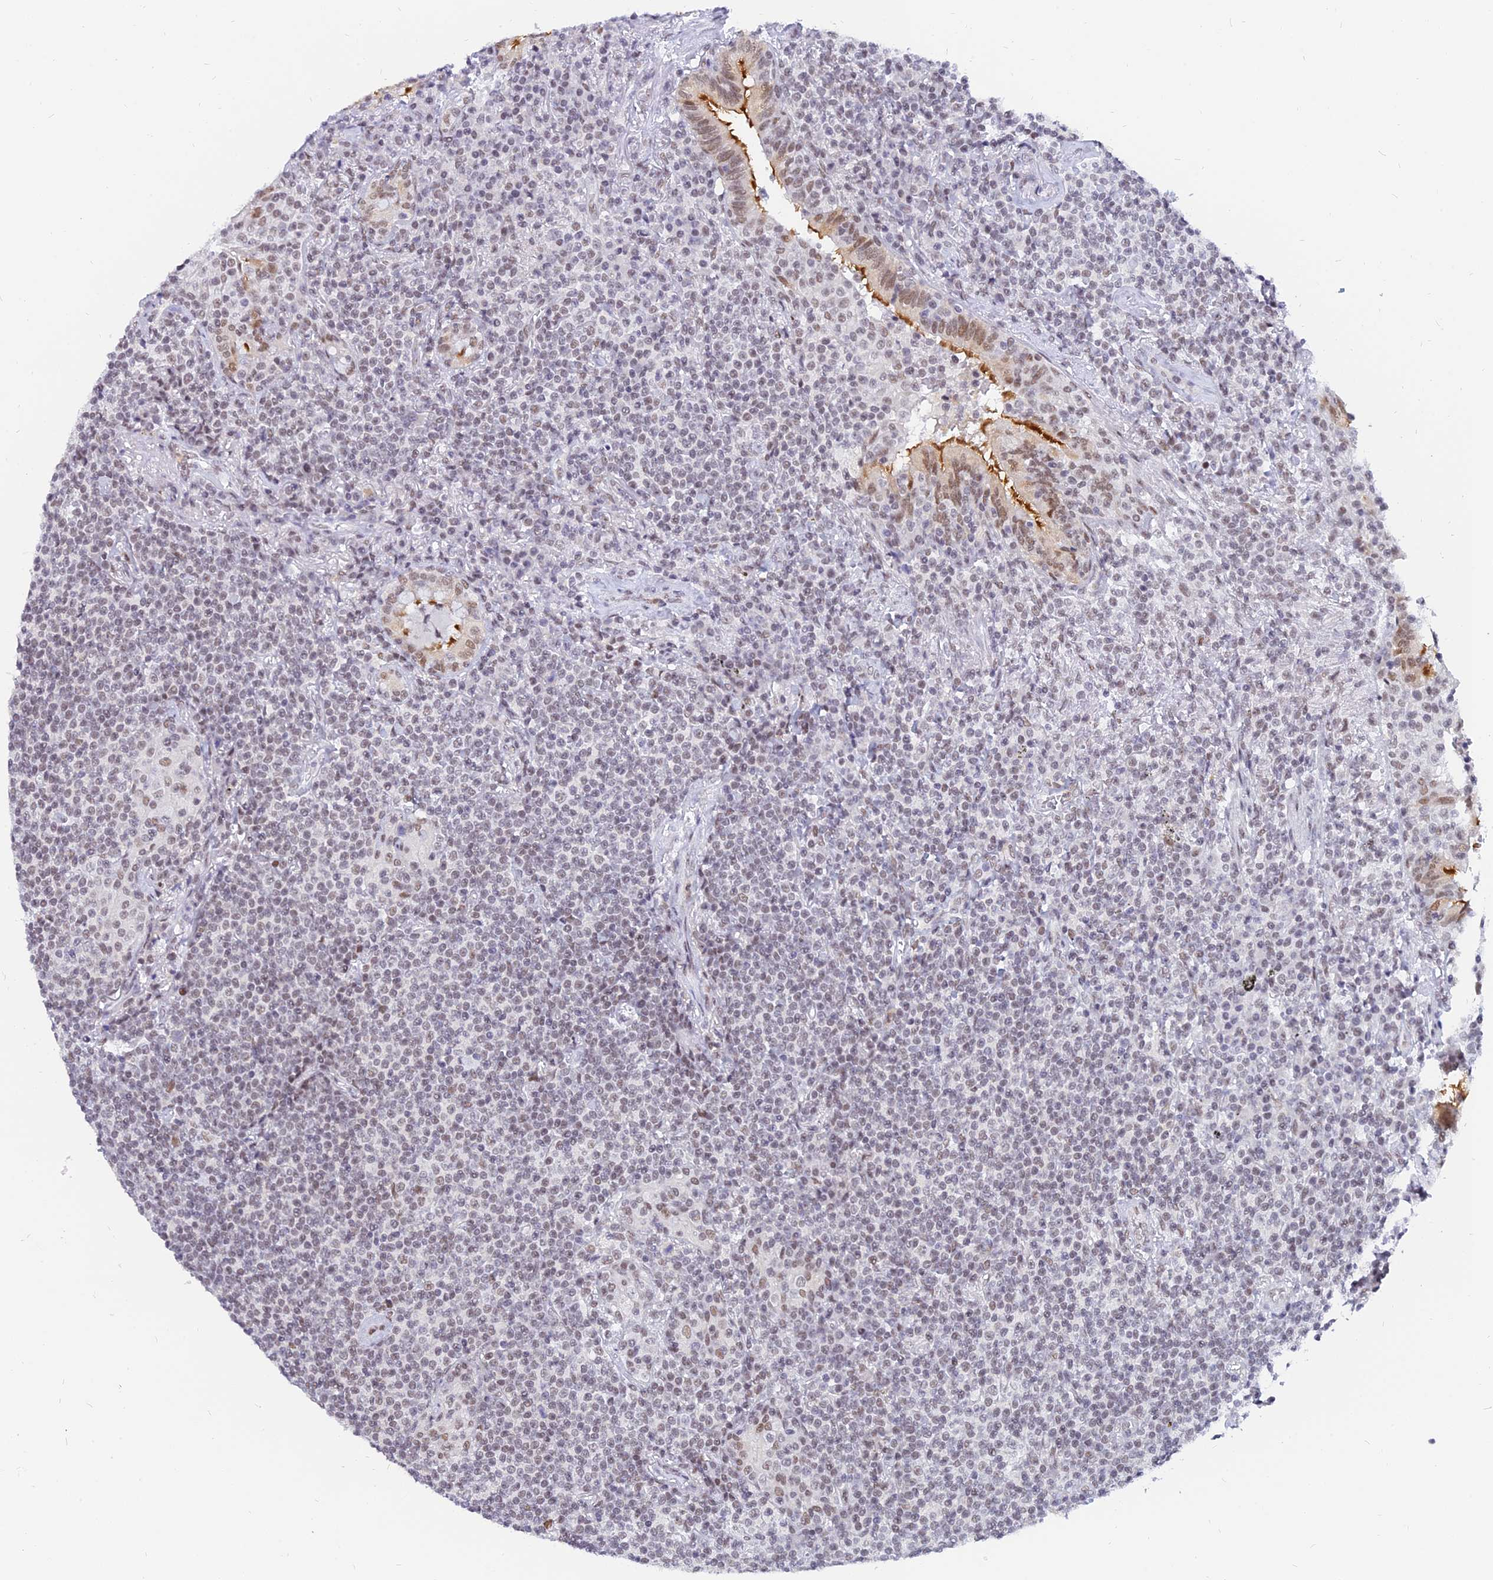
{"staining": {"intensity": "weak", "quantity": "25%-75%", "location": "nuclear"}, "tissue": "lymphoma", "cell_type": "Tumor cells", "image_type": "cancer", "snomed": [{"axis": "morphology", "description": "Malignant lymphoma, non-Hodgkin's type, Low grade"}, {"axis": "topography", "description": "Lung"}], "caption": "Protein analysis of lymphoma tissue shows weak nuclear positivity in approximately 25%-75% of tumor cells.", "gene": "DPY30", "patient": {"sex": "female", "age": 71}}